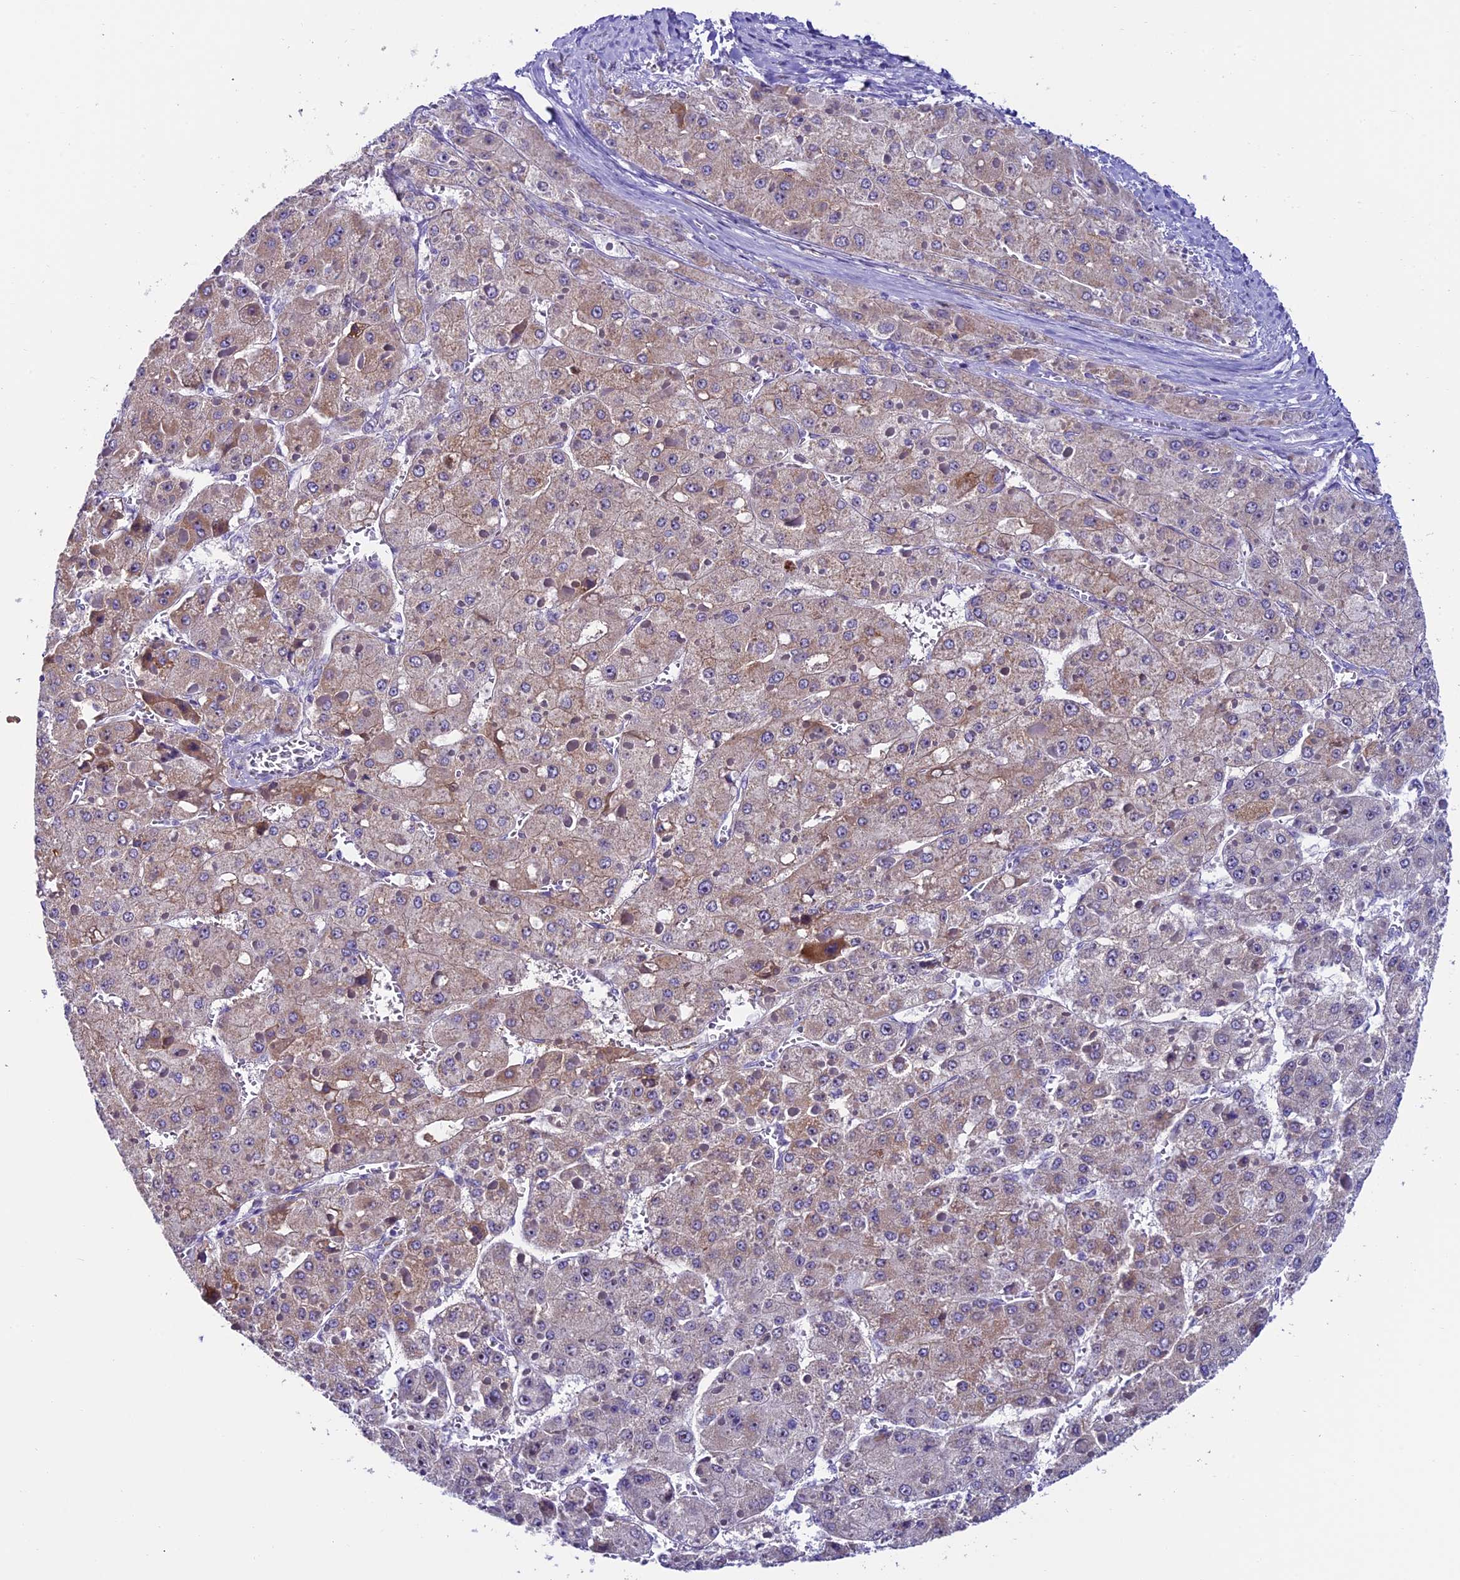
{"staining": {"intensity": "weak", "quantity": ">75%", "location": "cytoplasmic/membranous"}, "tissue": "liver cancer", "cell_type": "Tumor cells", "image_type": "cancer", "snomed": [{"axis": "morphology", "description": "Carcinoma, Hepatocellular, NOS"}, {"axis": "topography", "description": "Liver"}], "caption": "Immunohistochemical staining of human hepatocellular carcinoma (liver) exhibits low levels of weak cytoplasmic/membranous expression in approximately >75% of tumor cells.", "gene": "SLC10A1", "patient": {"sex": "female", "age": 73}}